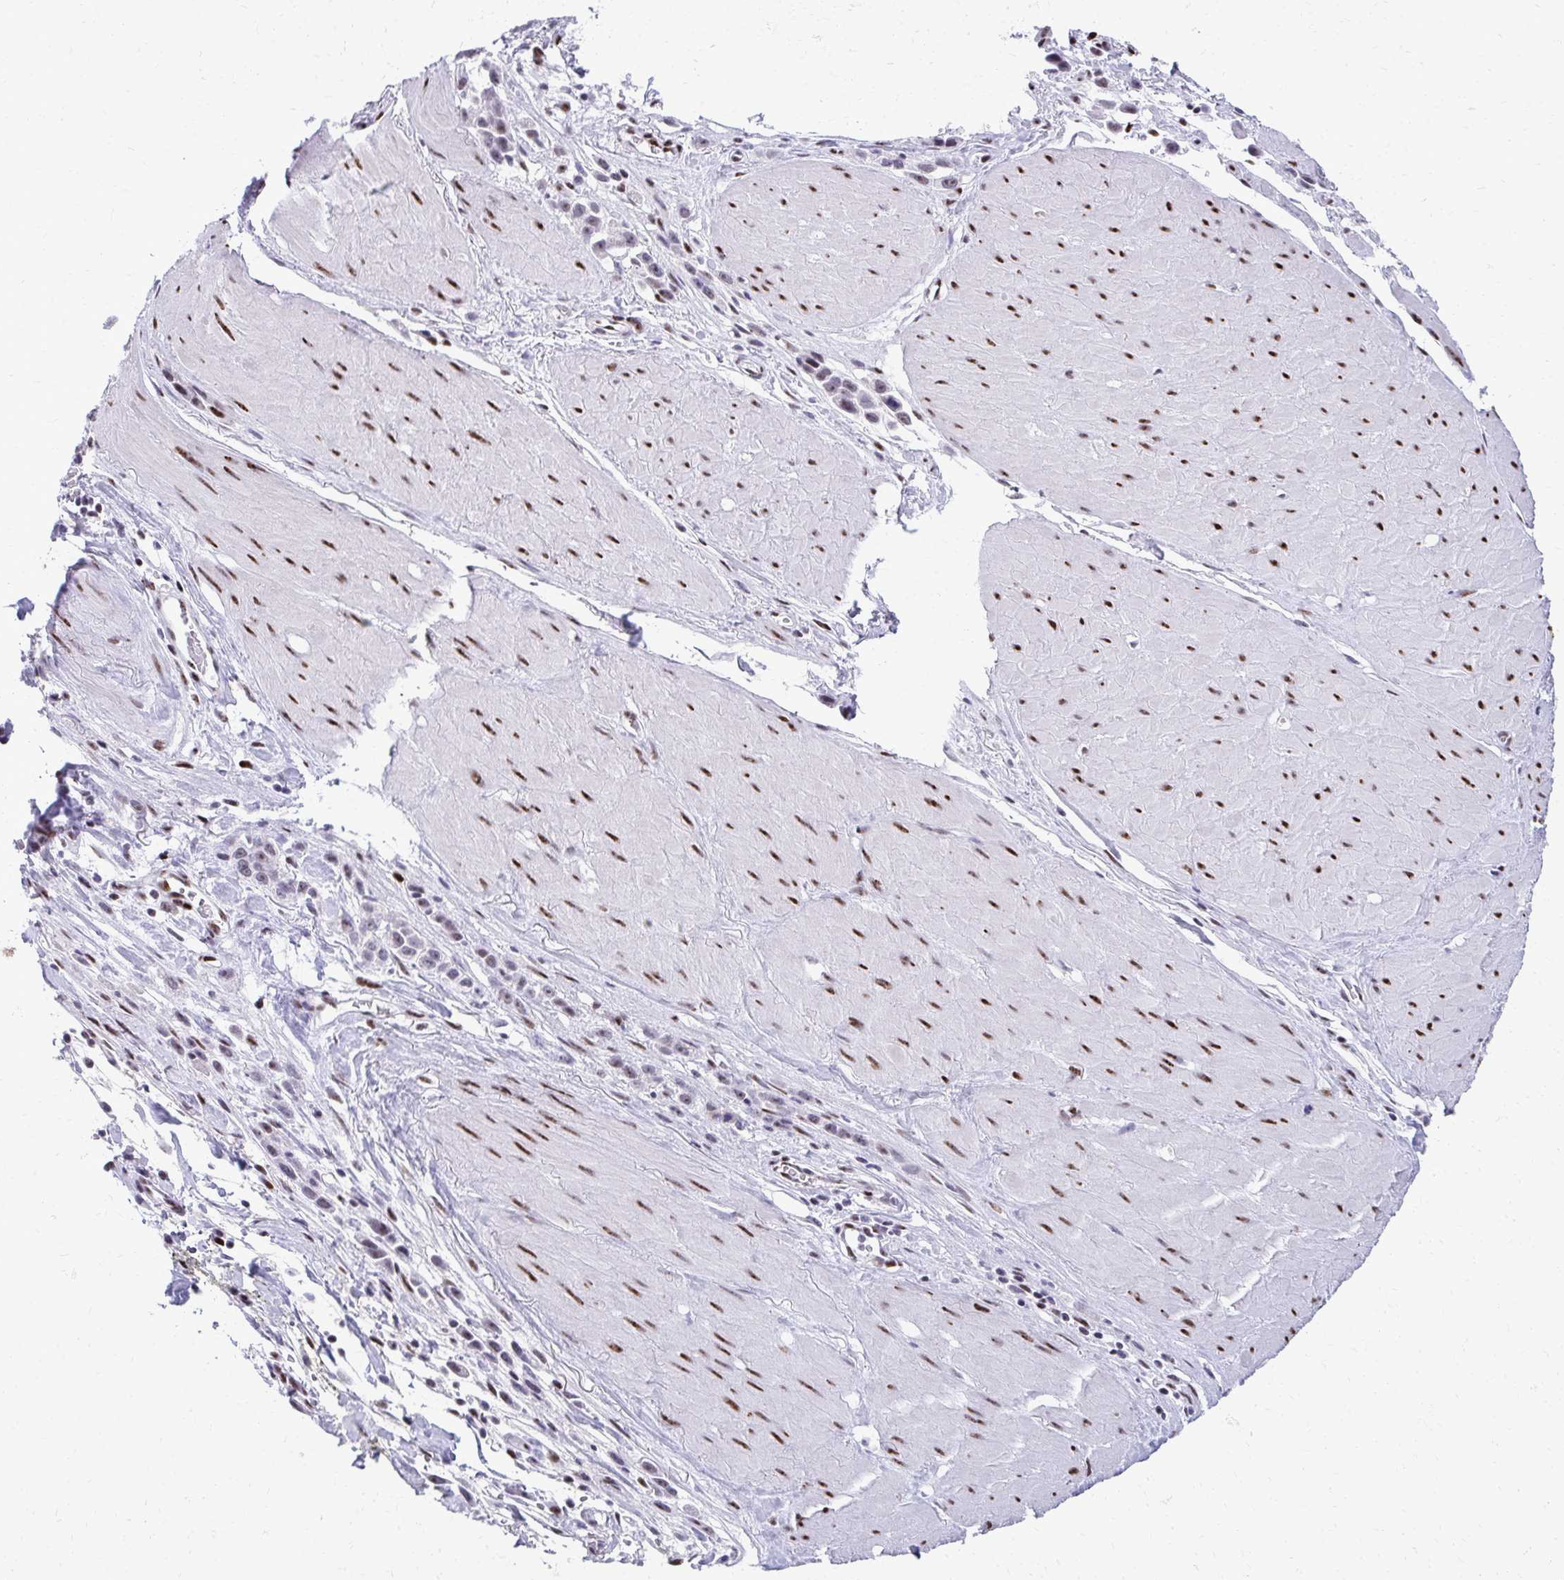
{"staining": {"intensity": "weak", "quantity": "<25%", "location": "nuclear"}, "tissue": "stomach cancer", "cell_type": "Tumor cells", "image_type": "cancer", "snomed": [{"axis": "morphology", "description": "Adenocarcinoma, NOS"}, {"axis": "topography", "description": "Stomach"}], "caption": "Protein analysis of stomach cancer (adenocarcinoma) shows no significant positivity in tumor cells.", "gene": "PELP1", "patient": {"sex": "male", "age": 47}}